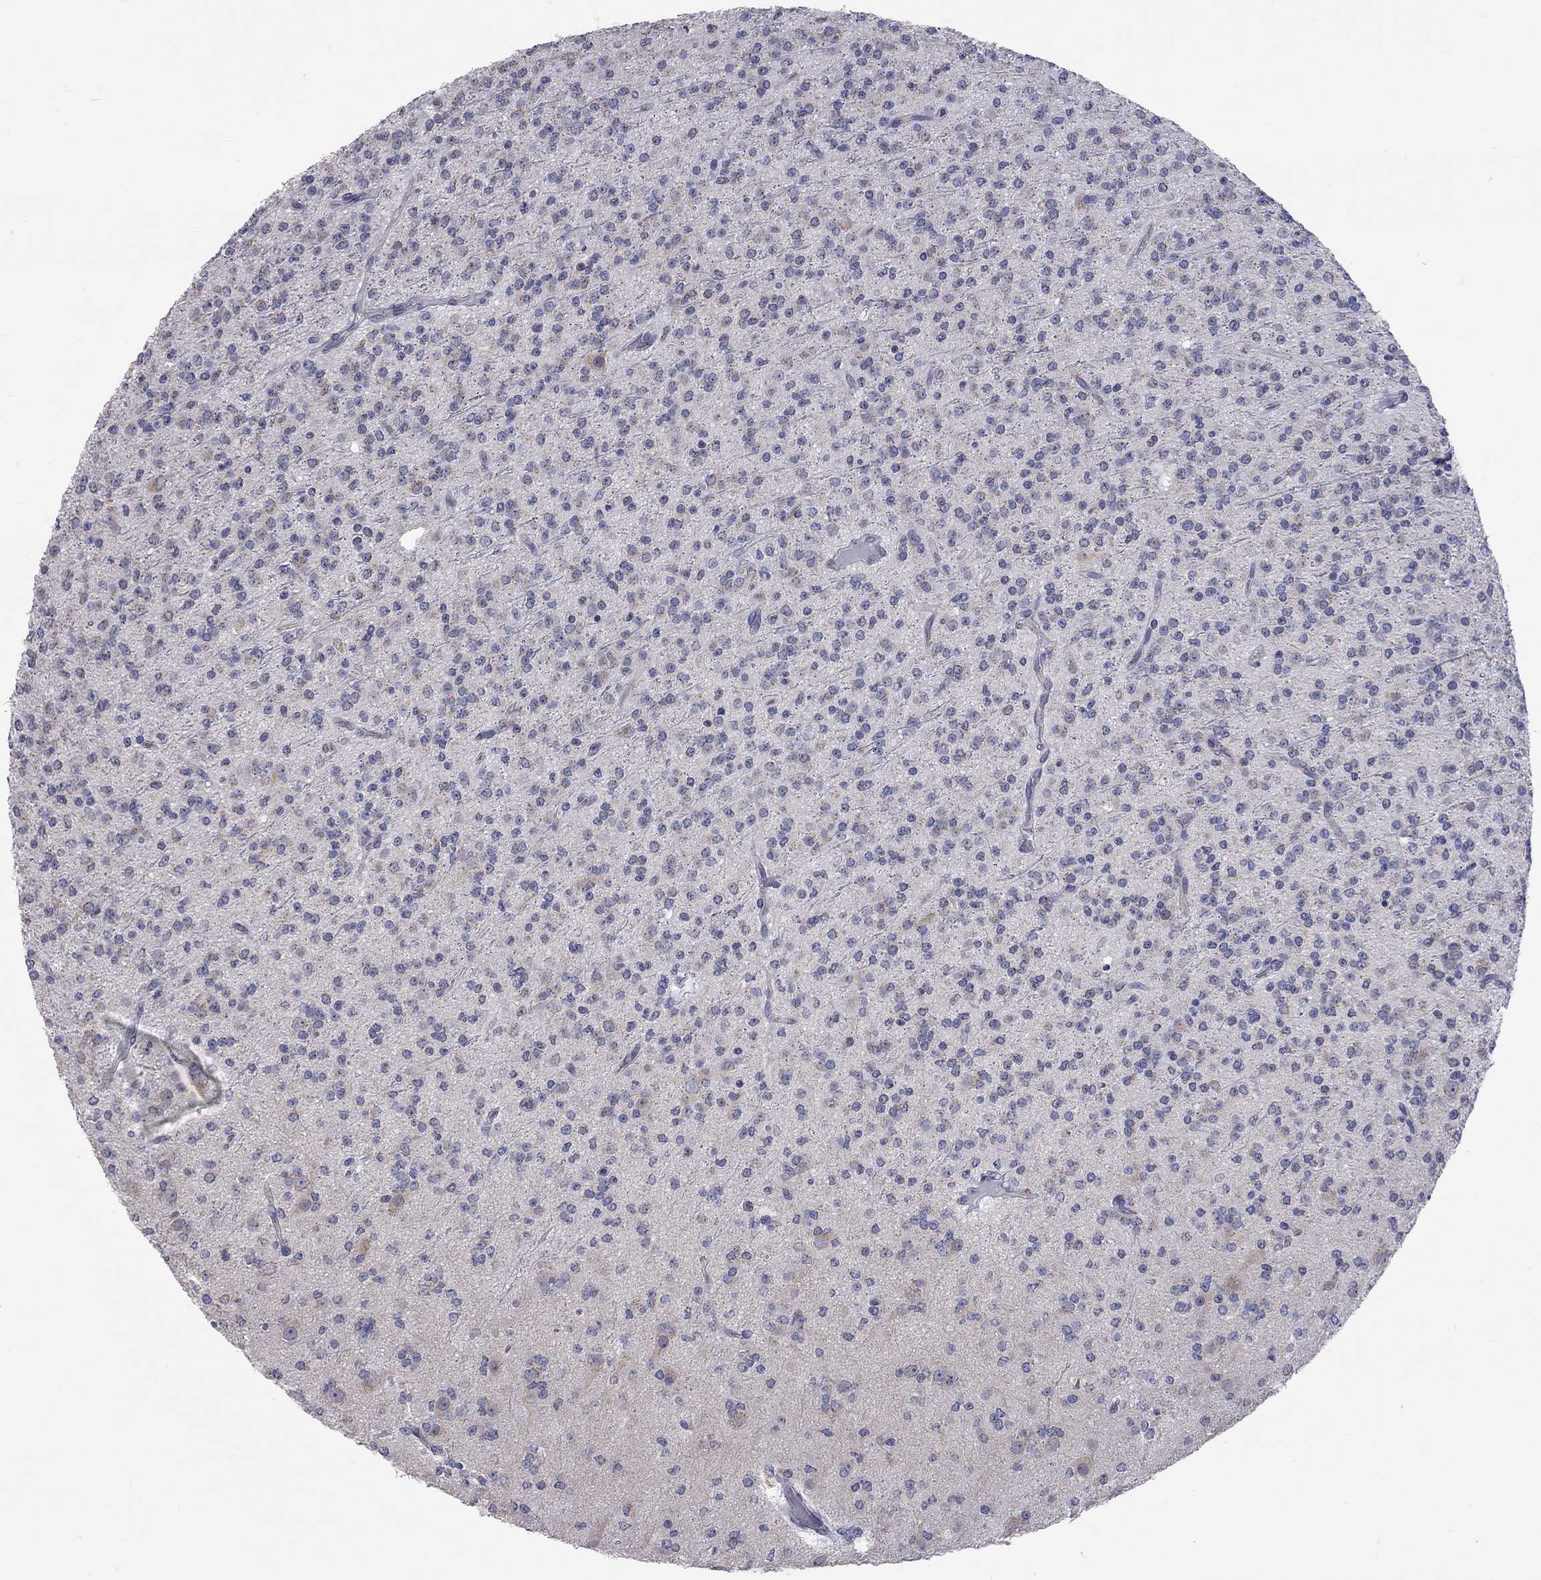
{"staining": {"intensity": "negative", "quantity": "none", "location": "none"}, "tissue": "glioma", "cell_type": "Tumor cells", "image_type": "cancer", "snomed": [{"axis": "morphology", "description": "Glioma, malignant, Low grade"}, {"axis": "topography", "description": "Brain"}], "caption": "This is a histopathology image of immunohistochemistry (IHC) staining of malignant low-grade glioma, which shows no staining in tumor cells.", "gene": "OPRK1", "patient": {"sex": "male", "age": 27}}